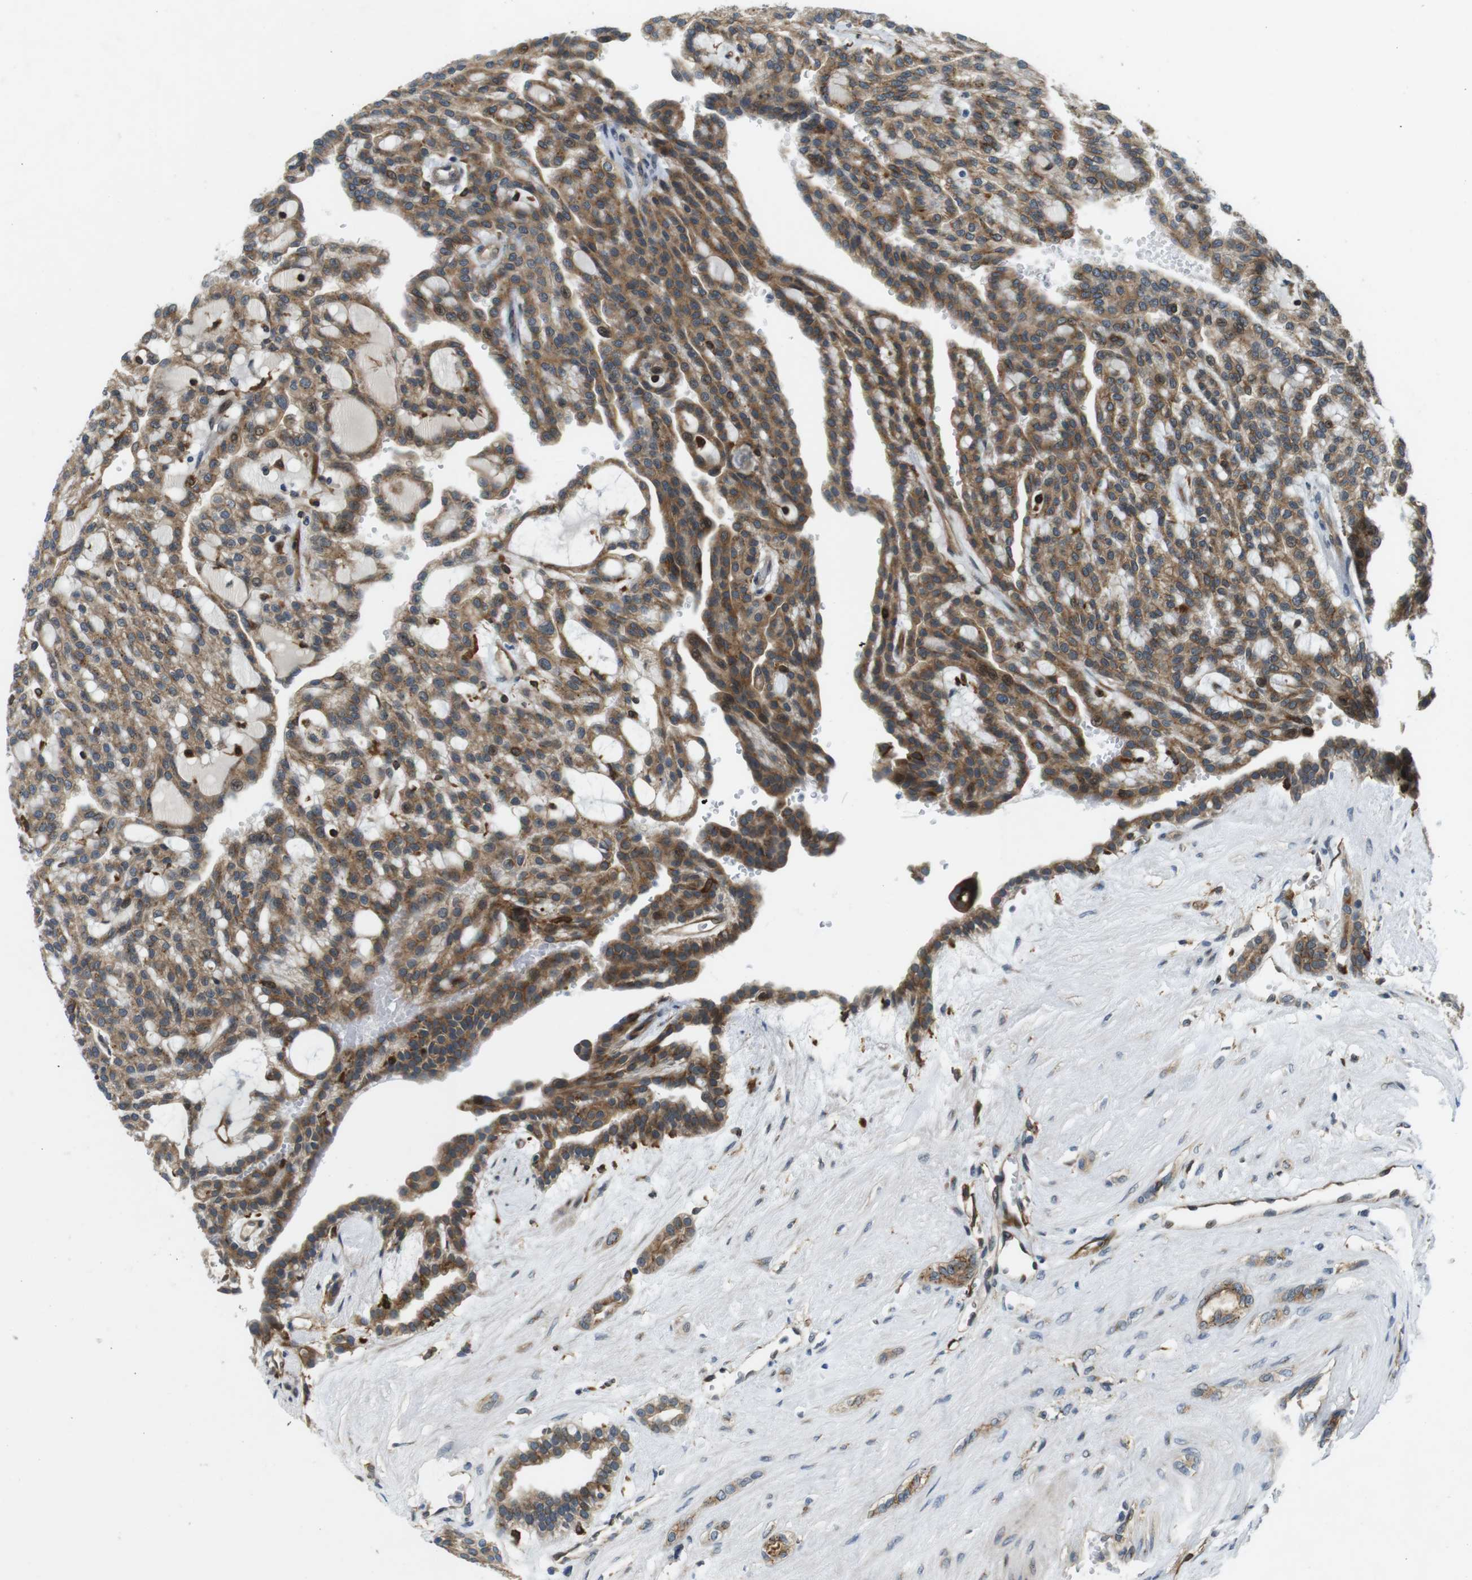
{"staining": {"intensity": "moderate", "quantity": ">75%", "location": "cytoplasmic/membranous"}, "tissue": "renal cancer", "cell_type": "Tumor cells", "image_type": "cancer", "snomed": [{"axis": "morphology", "description": "Adenocarcinoma, NOS"}, {"axis": "topography", "description": "Kidney"}], "caption": "Moderate cytoplasmic/membranous protein expression is present in approximately >75% of tumor cells in renal cancer.", "gene": "PALD1", "patient": {"sex": "male", "age": 63}}